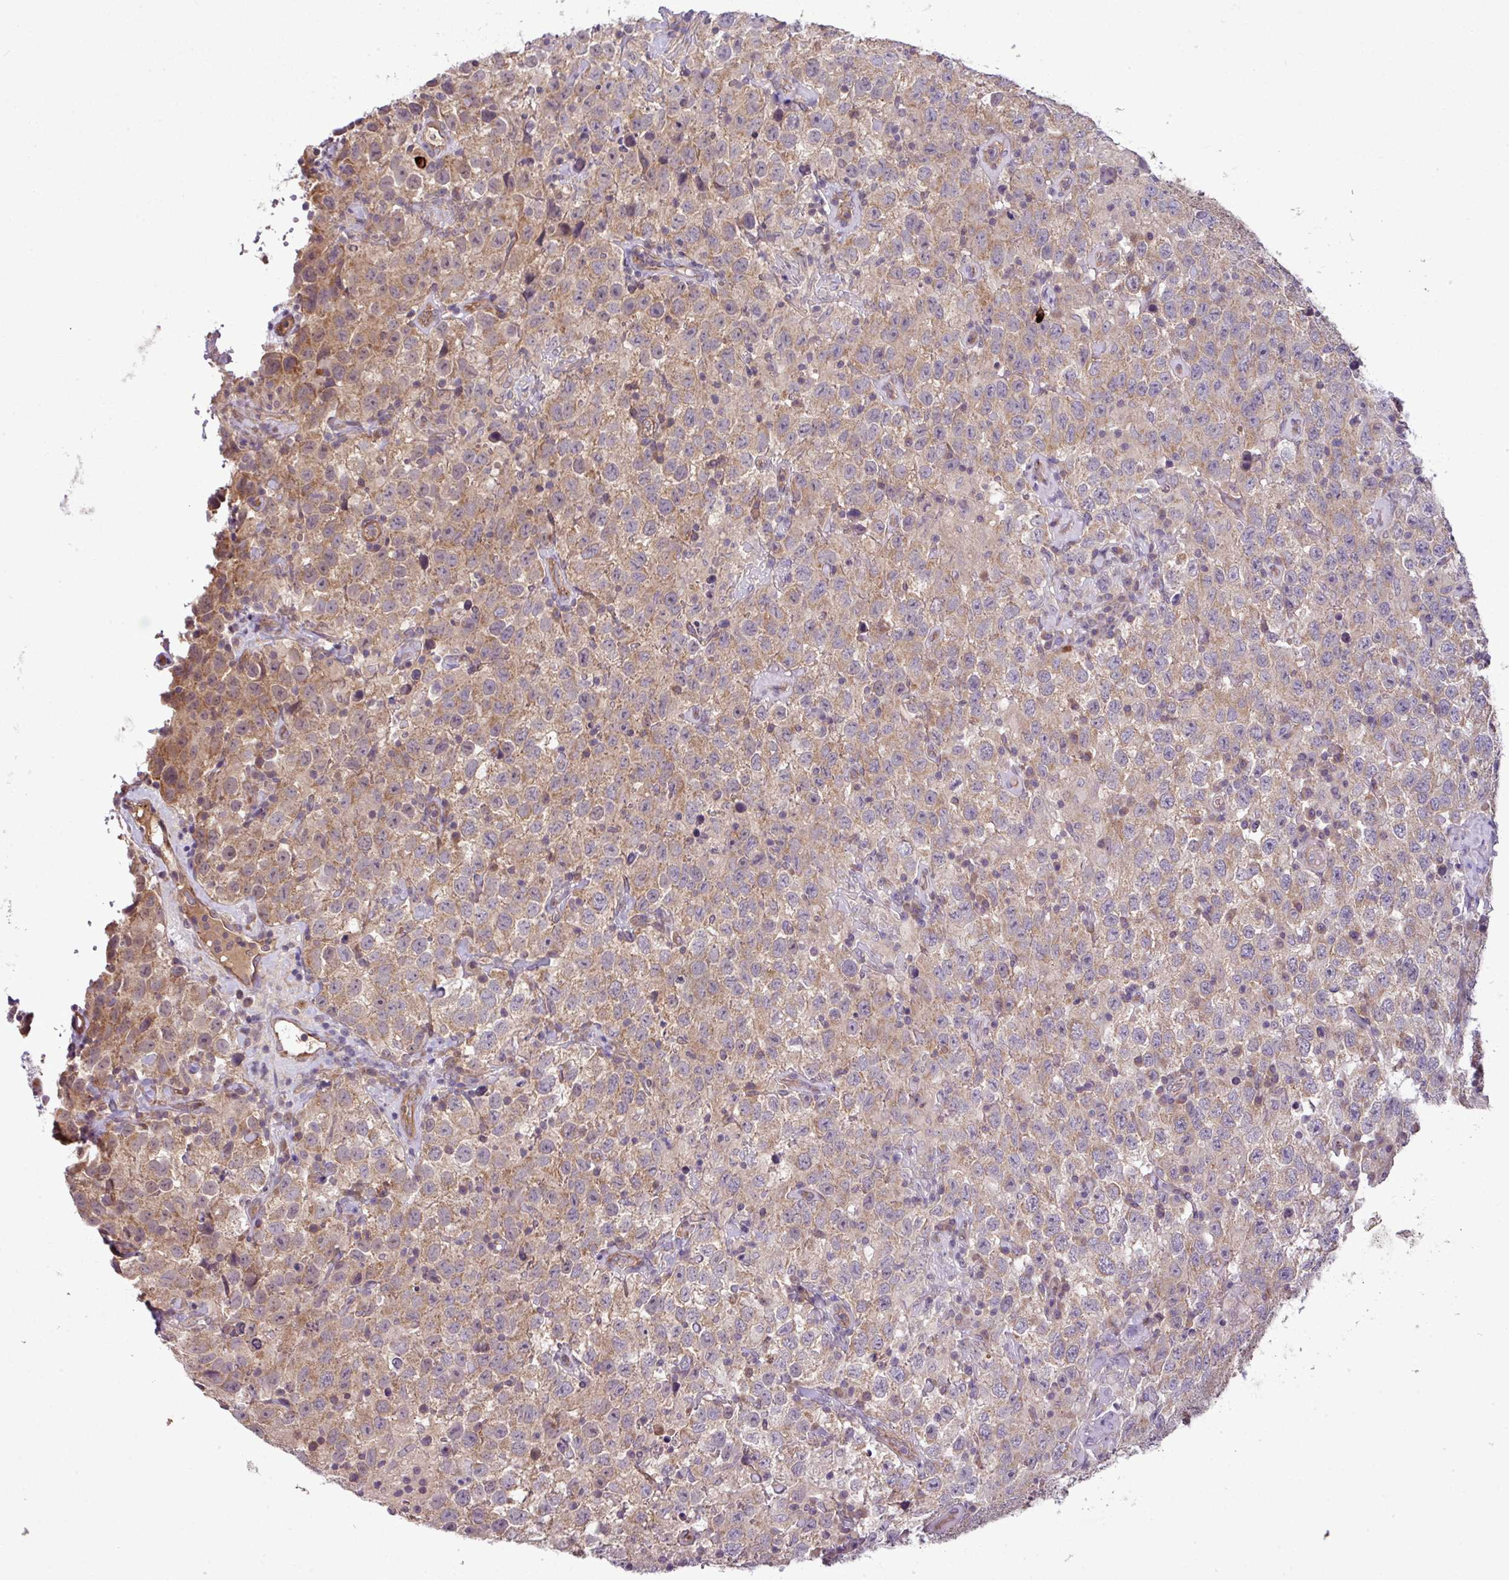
{"staining": {"intensity": "moderate", "quantity": "25%-75%", "location": "cytoplasmic/membranous"}, "tissue": "testis cancer", "cell_type": "Tumor cells", "image_type": "cancer", "snomed": [{"axis": "morphology", "description": "Seminoma, NOS"}, {"axis": "topography", "description": "Testis"}], "caption": "This photomicrograph displays seminoma (testis) stained with immunohistochemistry to label a protein in brown. The cytoplasmic/membranous of tumor cells show moderate positivity for the protein. Nuclei are counter-stained blue.", "gene": "XIAP", "patient": {"sex": "male", "age": 41}}